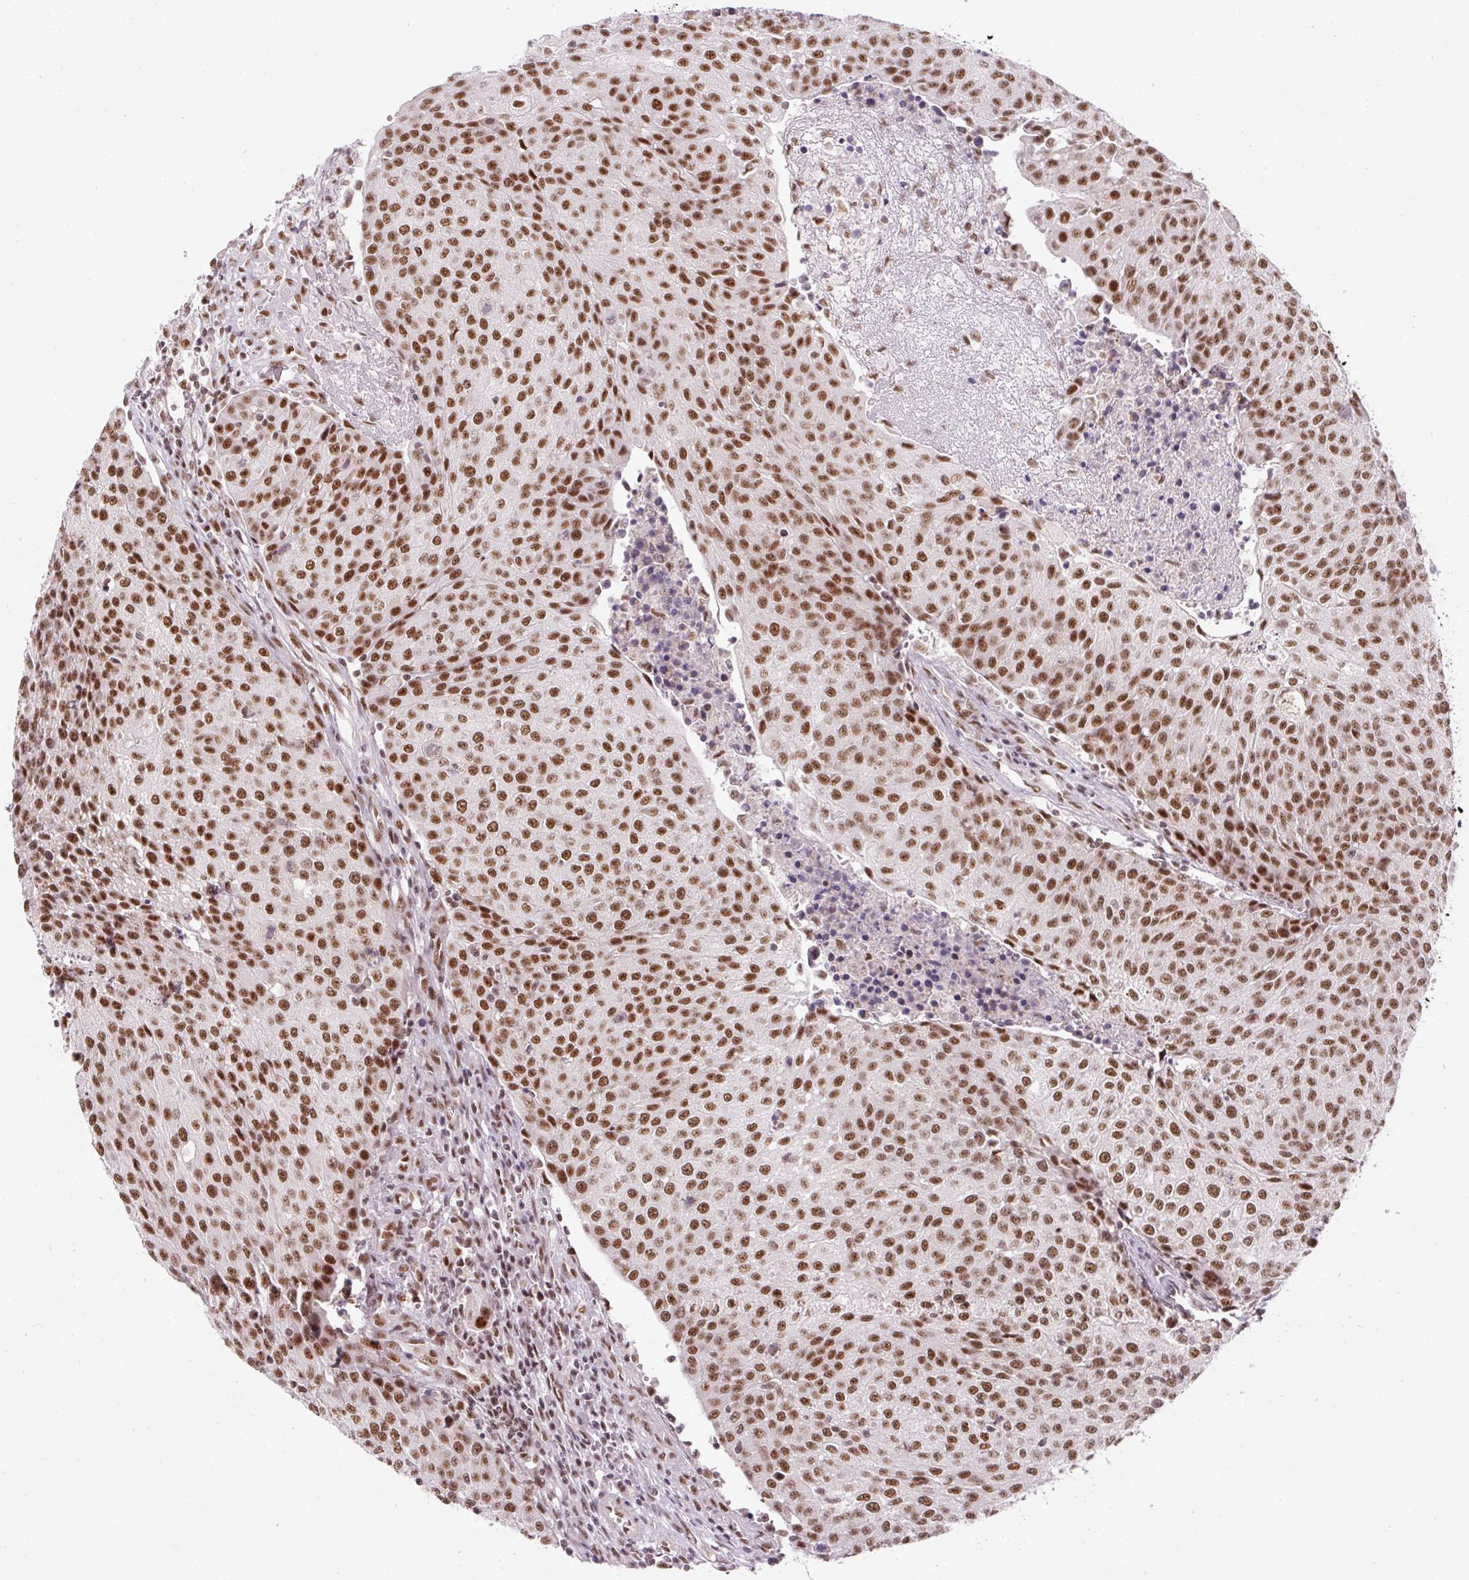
{"staining": {"intensity": "strong", "quantity": ">75%", "location": "nuclear"}, "tissue": "urothelial cancer", "cell_type": "Tumor cells", "image_type": "cancer", "snomed": [{"axis": "morphology", "description": "Urothelial carcinoma, High grade"}, {"axis": "topography", "description": "Urinary bladder"}], "caption": "Human high-grade urothelial carcinoma stained with a brown dye exhibits strong nuclear positive expression in approximately >75% of tumor cells.", "gene": "U2AF2", "patient": {"sex": "female", "age": 85}}